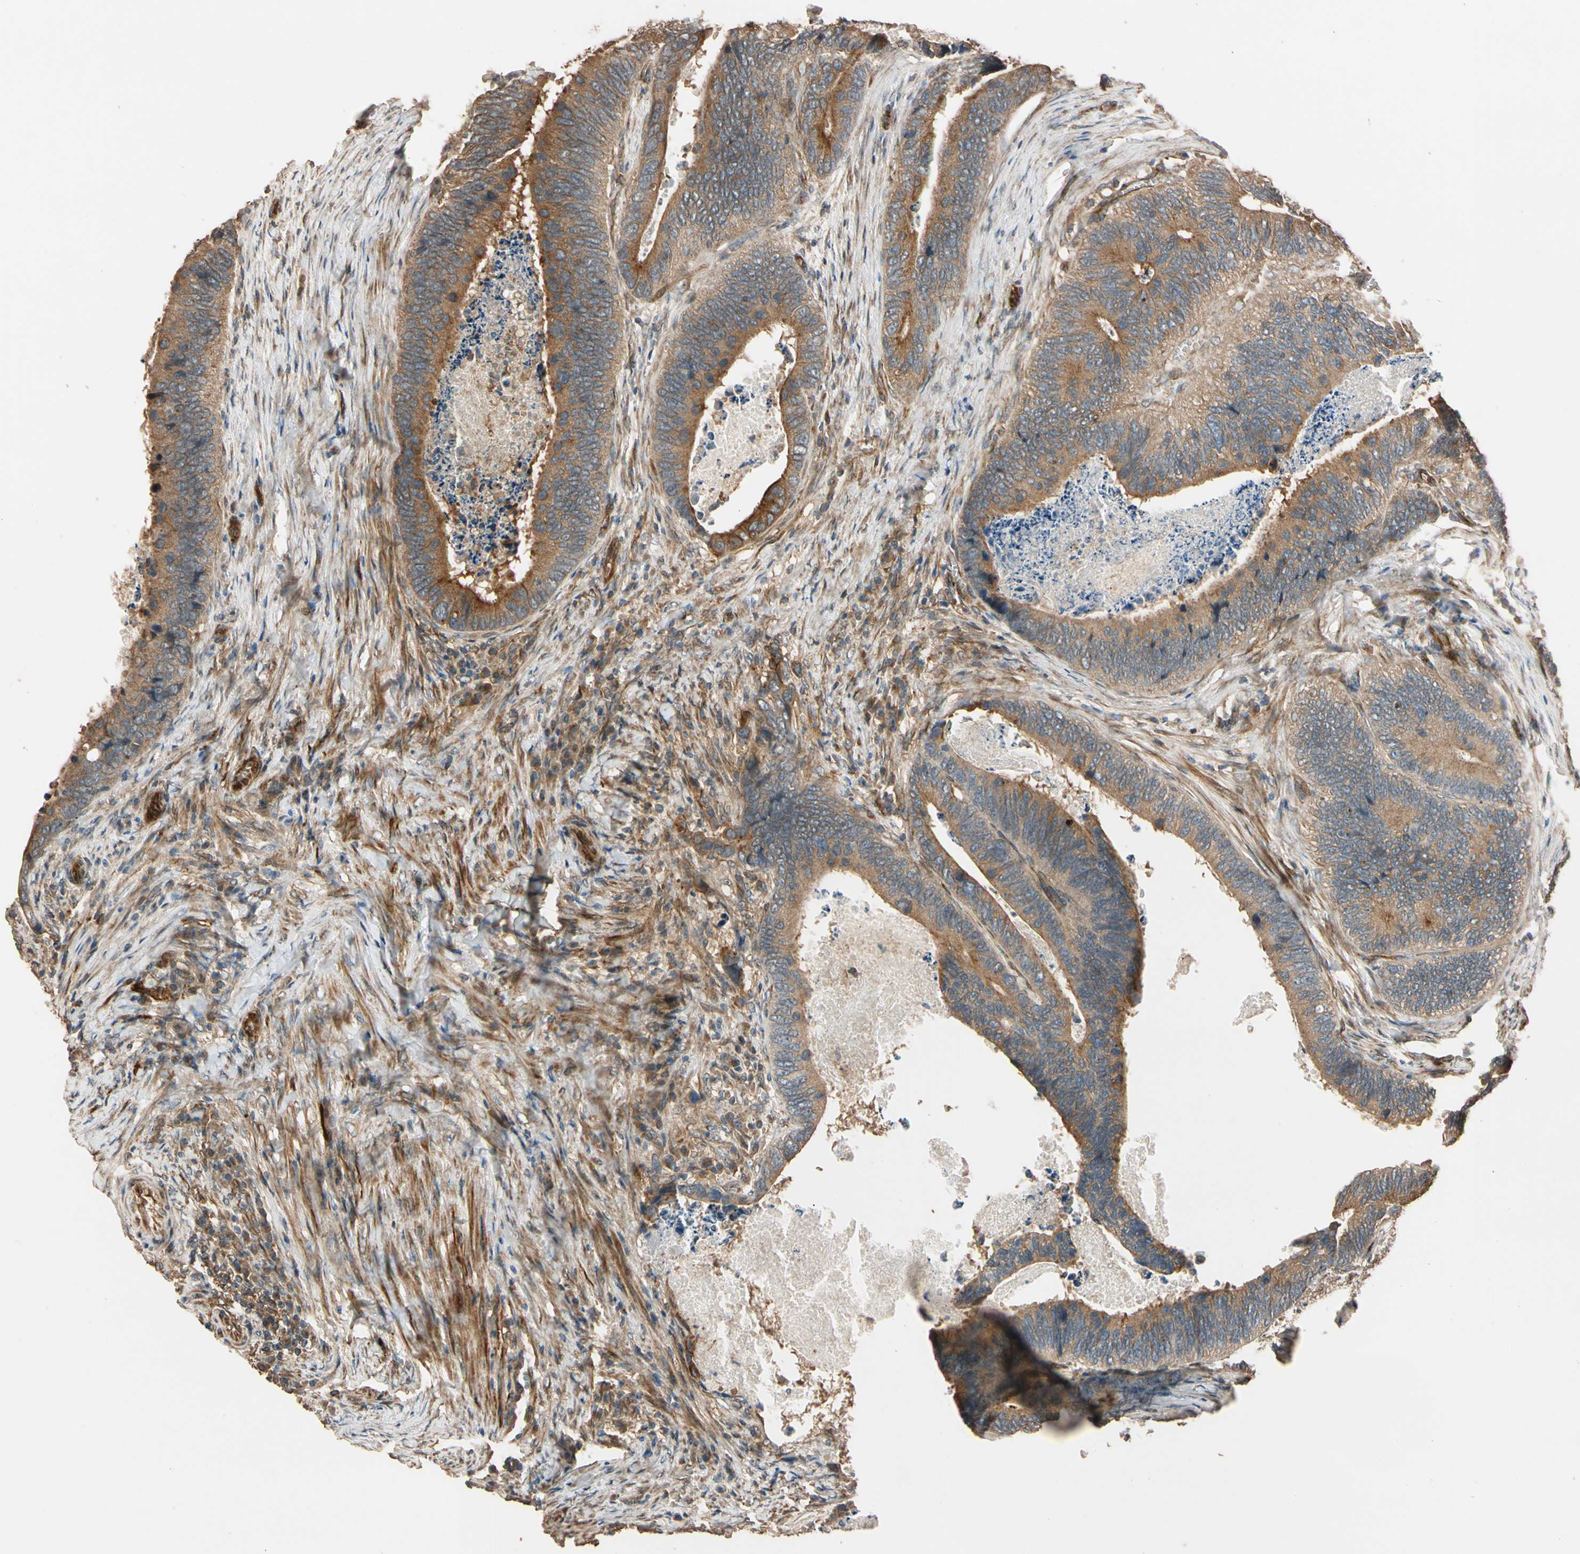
{"staining": {"intensity": "strong", "quantity": ">75%", "location": "cytoplasmic/membranous"}, "tissue": "colorectal cancer", "cell_type": "Tumor cells", "image_type": "cancer", "snomed": [{"axis": "morphology", "description": "Adenocarcinoma, NOS"}, {"axis": "topography", "description": "Colon"}], "caption": "Colorectal cancer stained with IHC exhibits strong cytoplasmic/membranous staining in approximately >75% of tumor cells.", "gene": "MGRN1", "patient": {"sex": "male", "age": 72}}